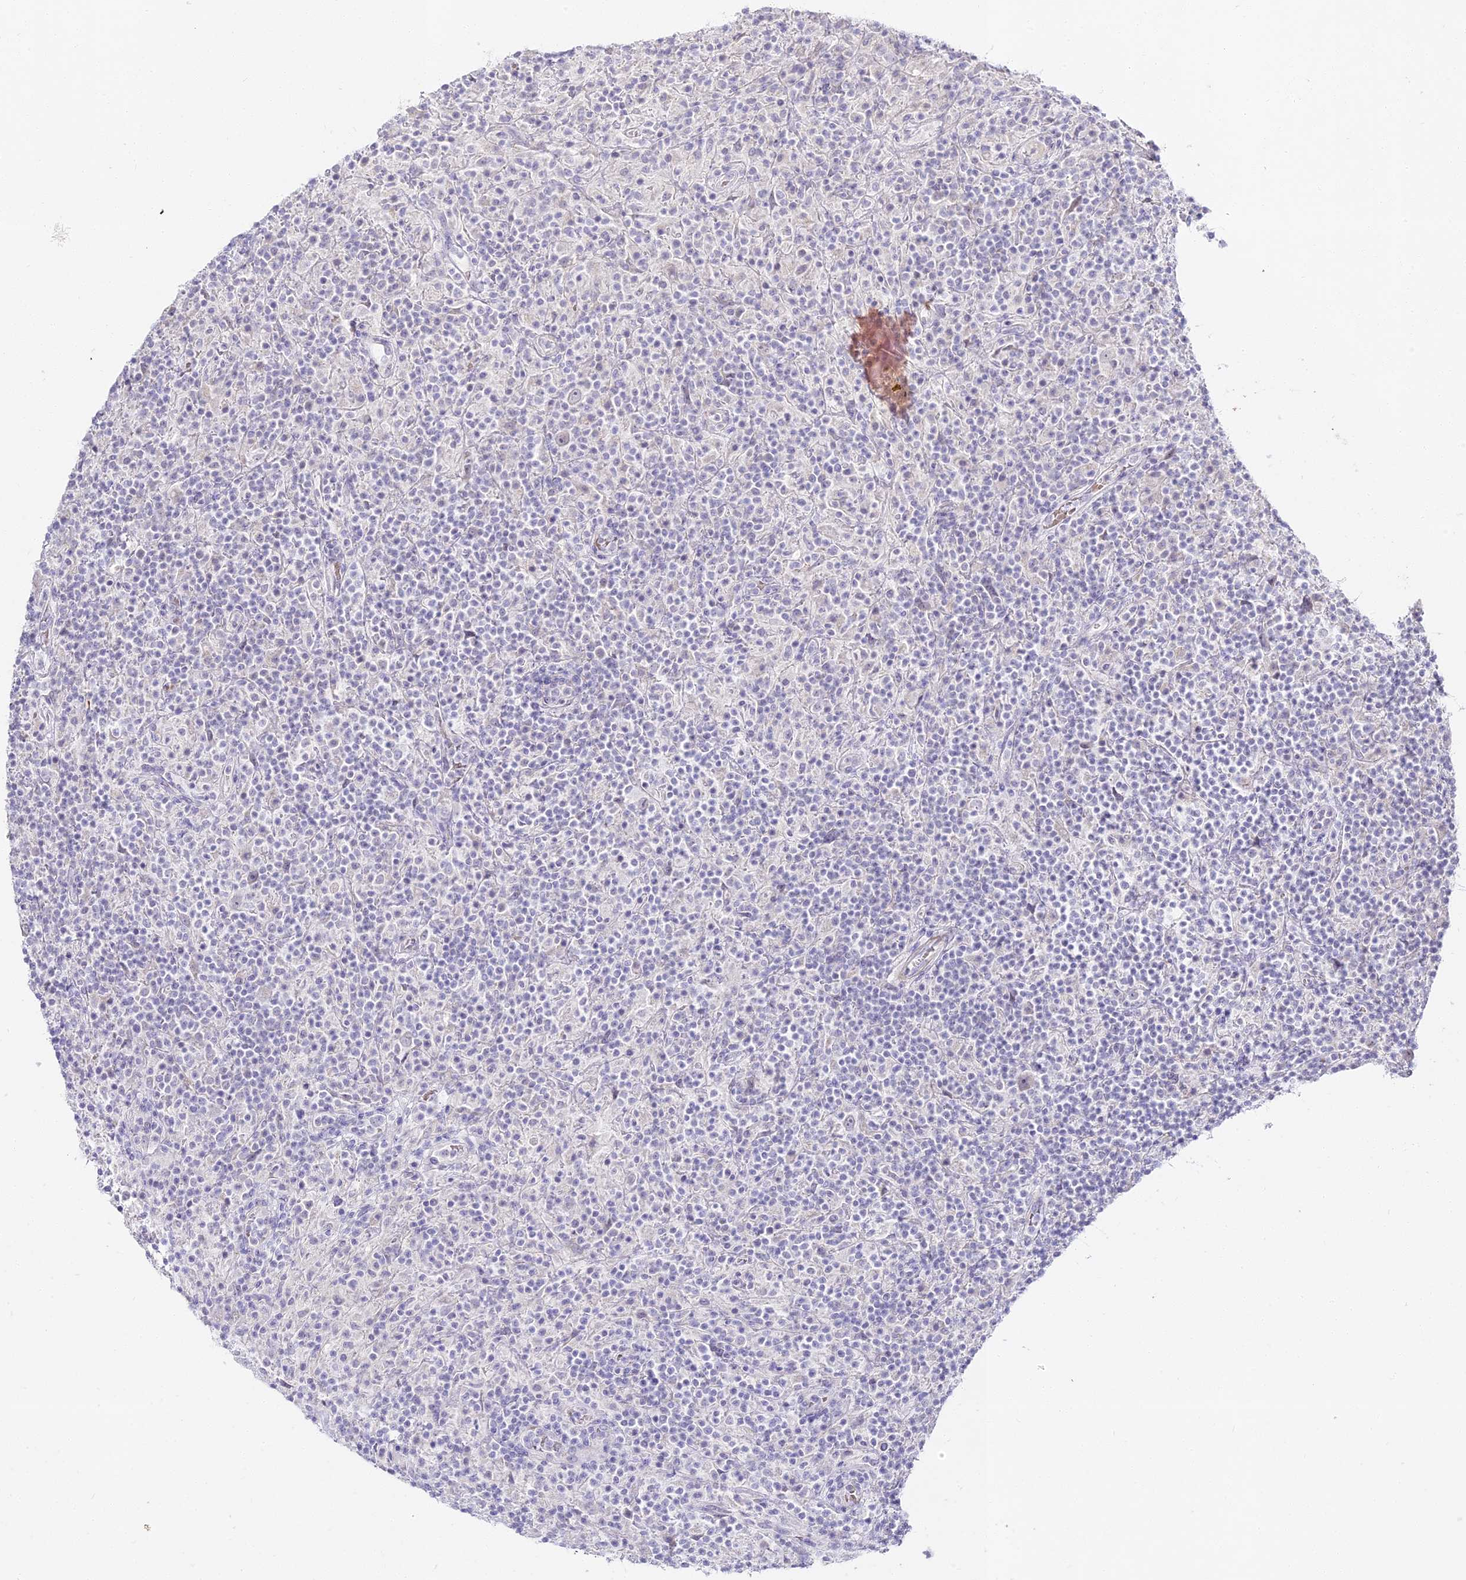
{"staining": {"intensity": "negative", "quantity": "none", "location": "none"}, "tissue": "lymphoma", "cell_type": "Tumor cells", "image_type": "cancer", "snomed": [{"axis": "morphology", "description": "Hodgkin's disease, NOS"}, {"axis": "topography", "description": "Lymph node"}], "caption": "Tumor cells show no significant protein expression in Hodgkin's disease.", "gene": "ALPG", "patient": {"sex": "male", "age": 70}}